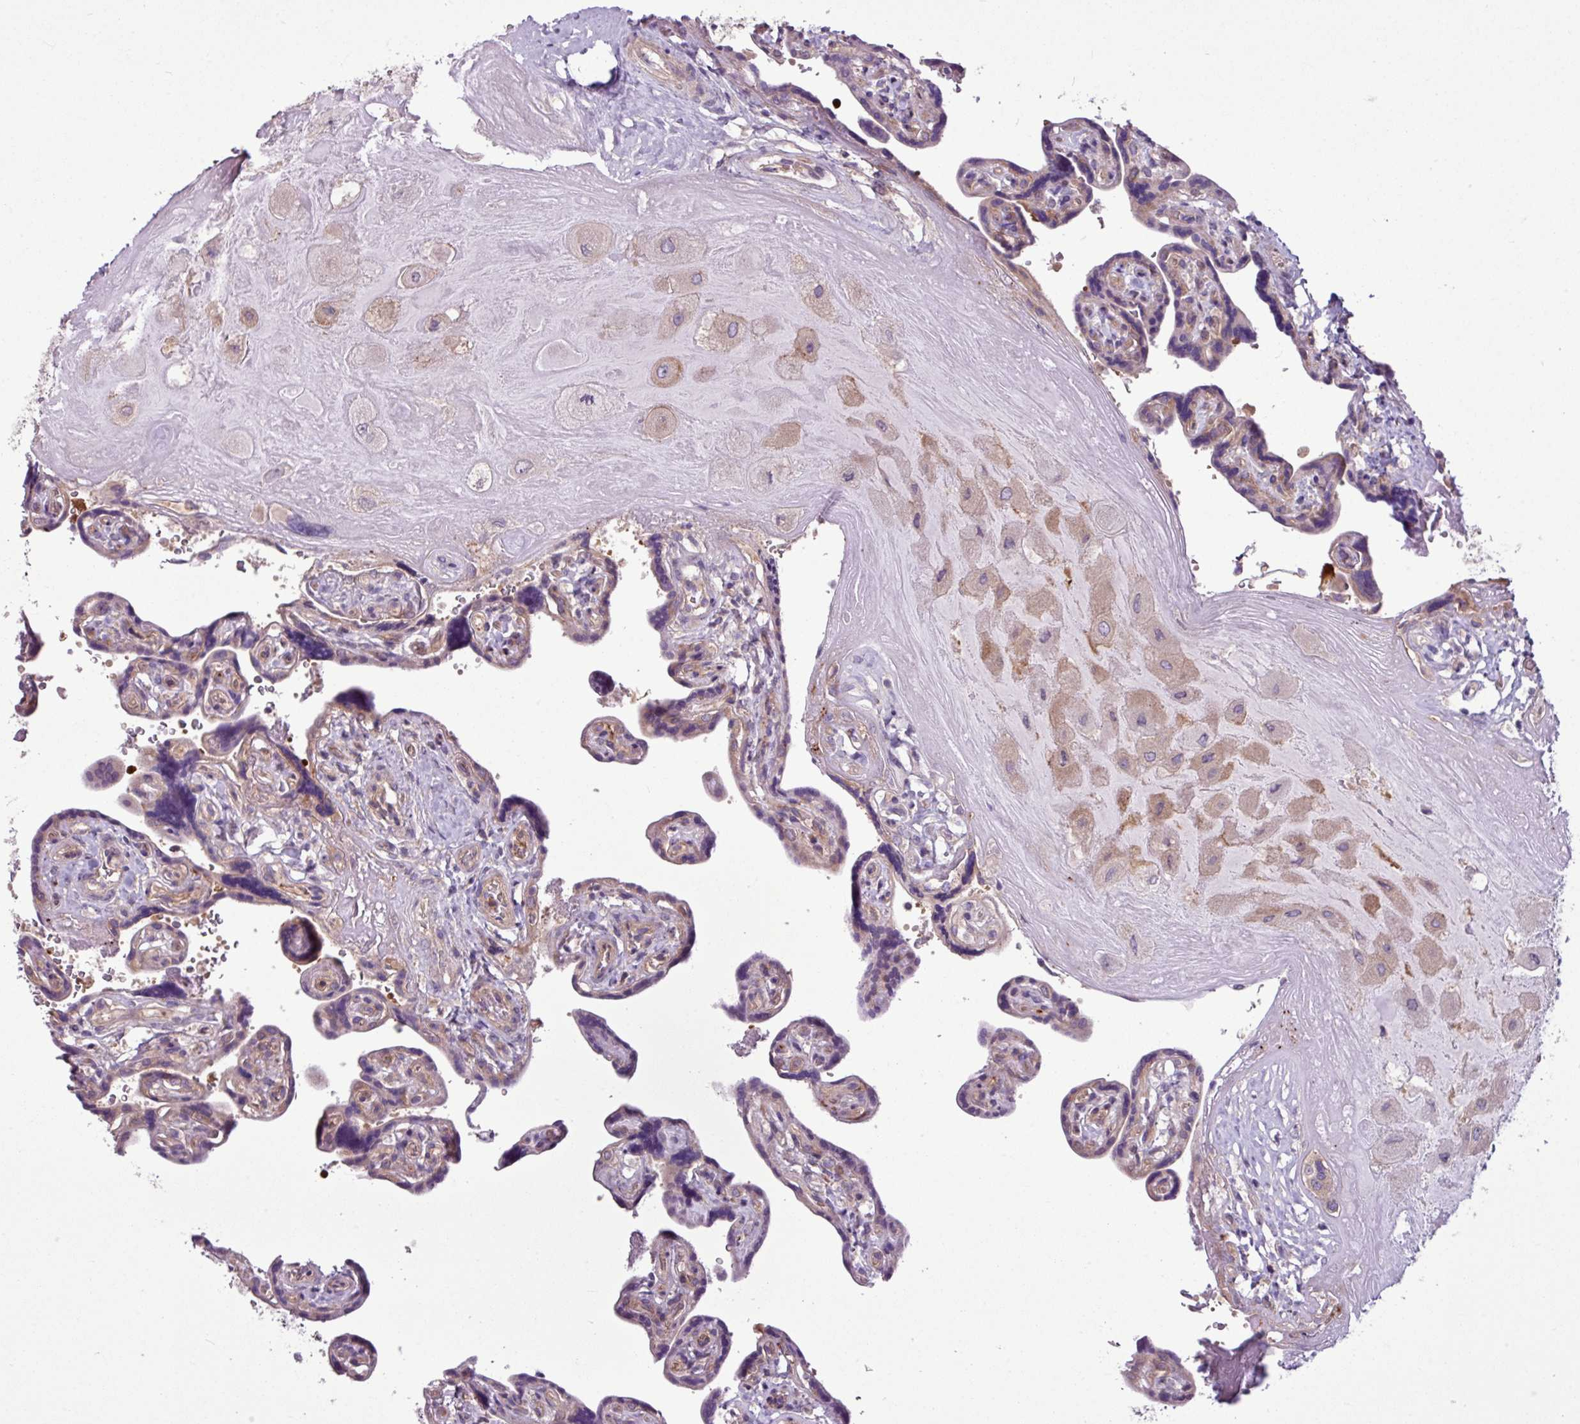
{"staining": {"intensity": "weak", "quantity": "25%-75%", "location": "cytoplasmic/membranous"}, "tissue": "placenta", "cell_type": "Decidual cells", "image_type": "normal", "snomed": [{"axis": "morphology", "description": "Normal tissue, NOS"}, {"axis": "topography", "description": "Placenta"}], "caption": "DAB (3,3'-diaminobenzidine) immunohistochemical staining of benign human placenta displays weak cytoplasmic/membranous protein positivity in approximately 25%-75% of decidual cells. Nuclei are stained in blue.", "gene": "MROH2A", "patient": {"sex": "female", "age": 32}}